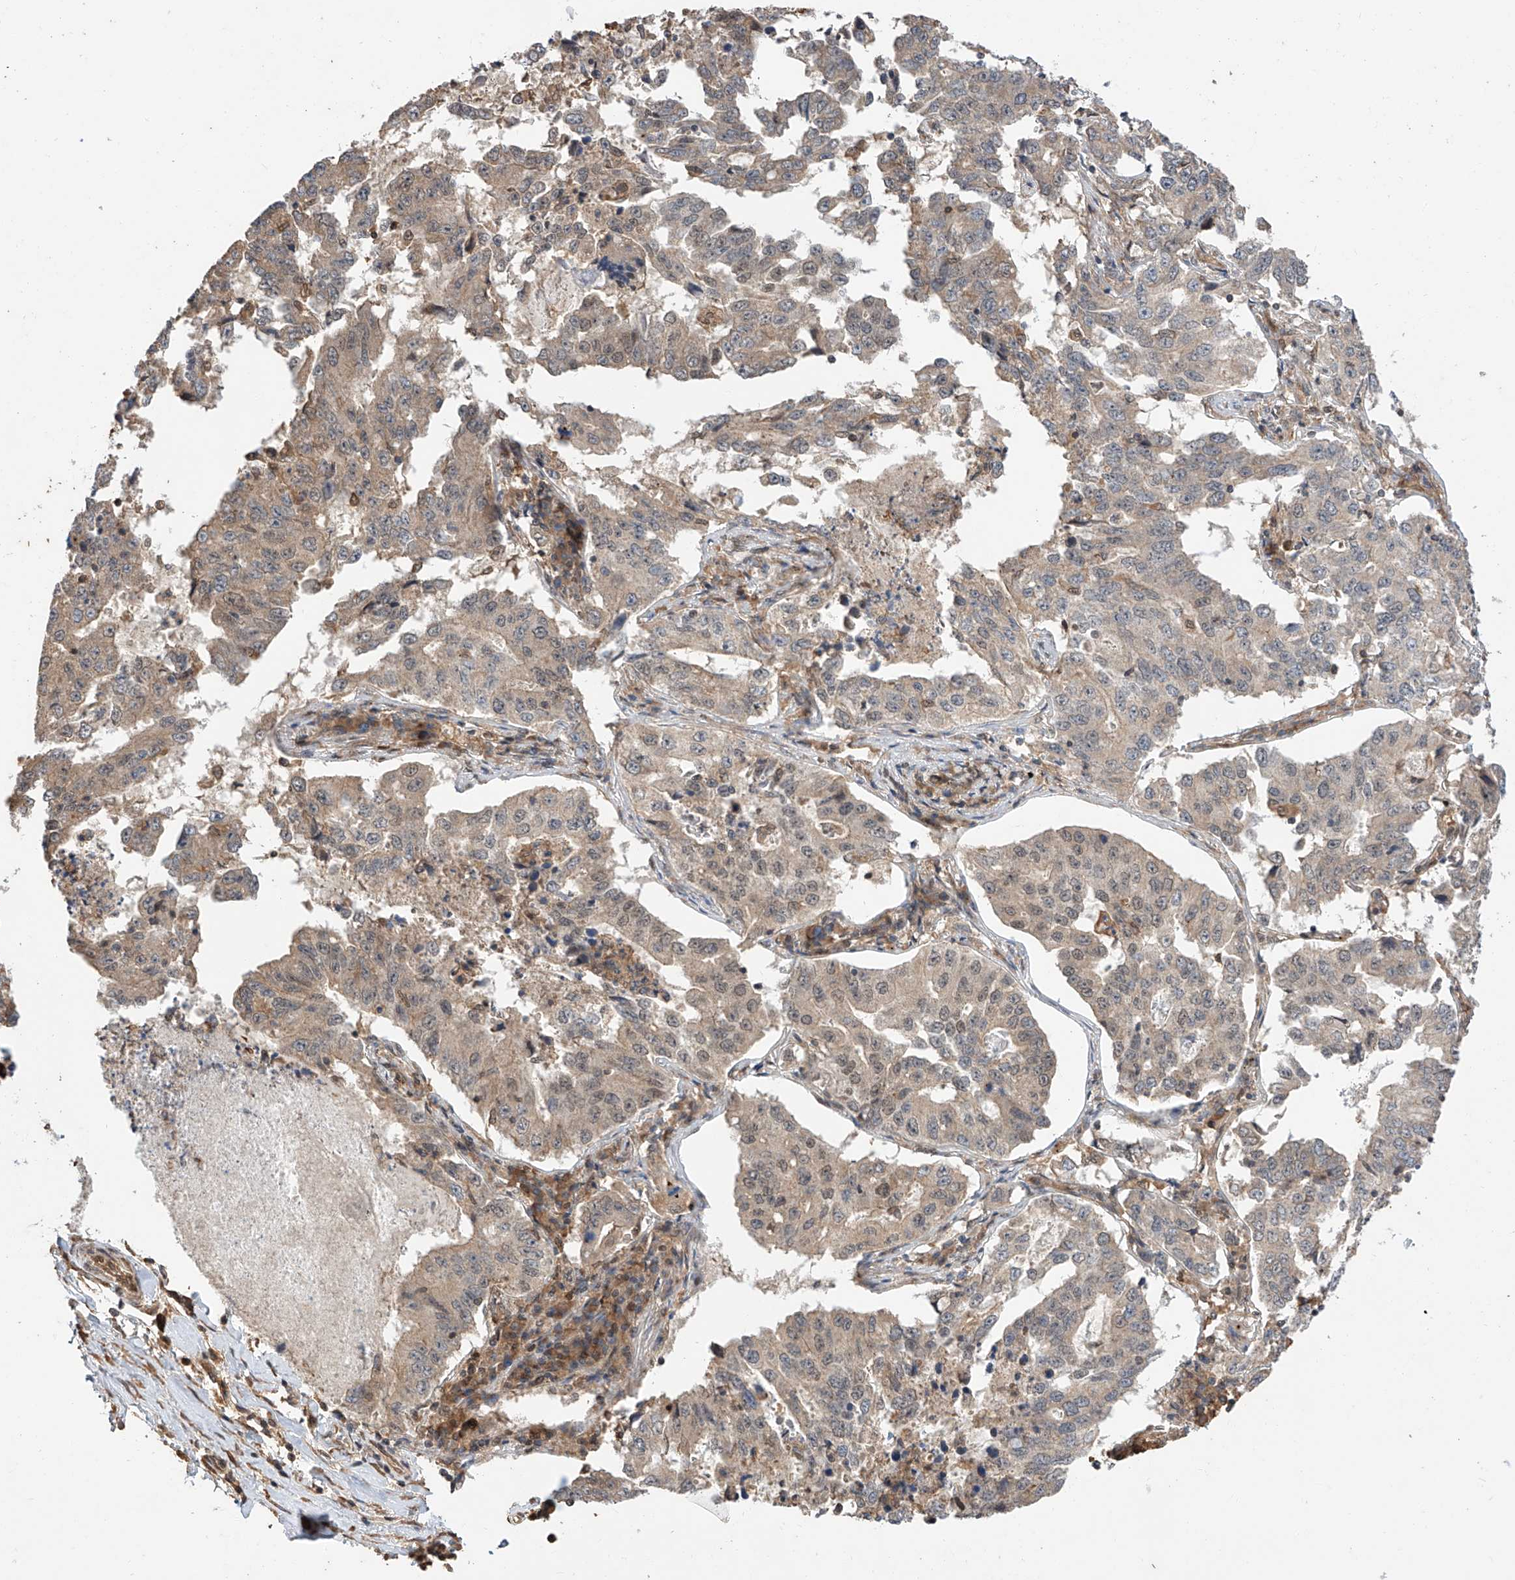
{"staining": {"intensity": "weak", "quantity": ">75%", "location": "cytoplasmic/membranous"}, "tissue": "lung cancer", "cell_type": "Tumor cells", "image_type": "cancer", "snomed": [{"axis": "morphology", "description": "Adenocarcinoma, NOS"}, {"axis": "topography", "description": "Lung"}], "caption": "A brown stain labels weak cytoplasmic/membranous expression of a protein in lung adenocarcinoma tumor cells. (Brightfield microscopy of DAB IHC at high magnification).", "gene": "RILPL2", "patient": {"sex": "female", "age": 51}}